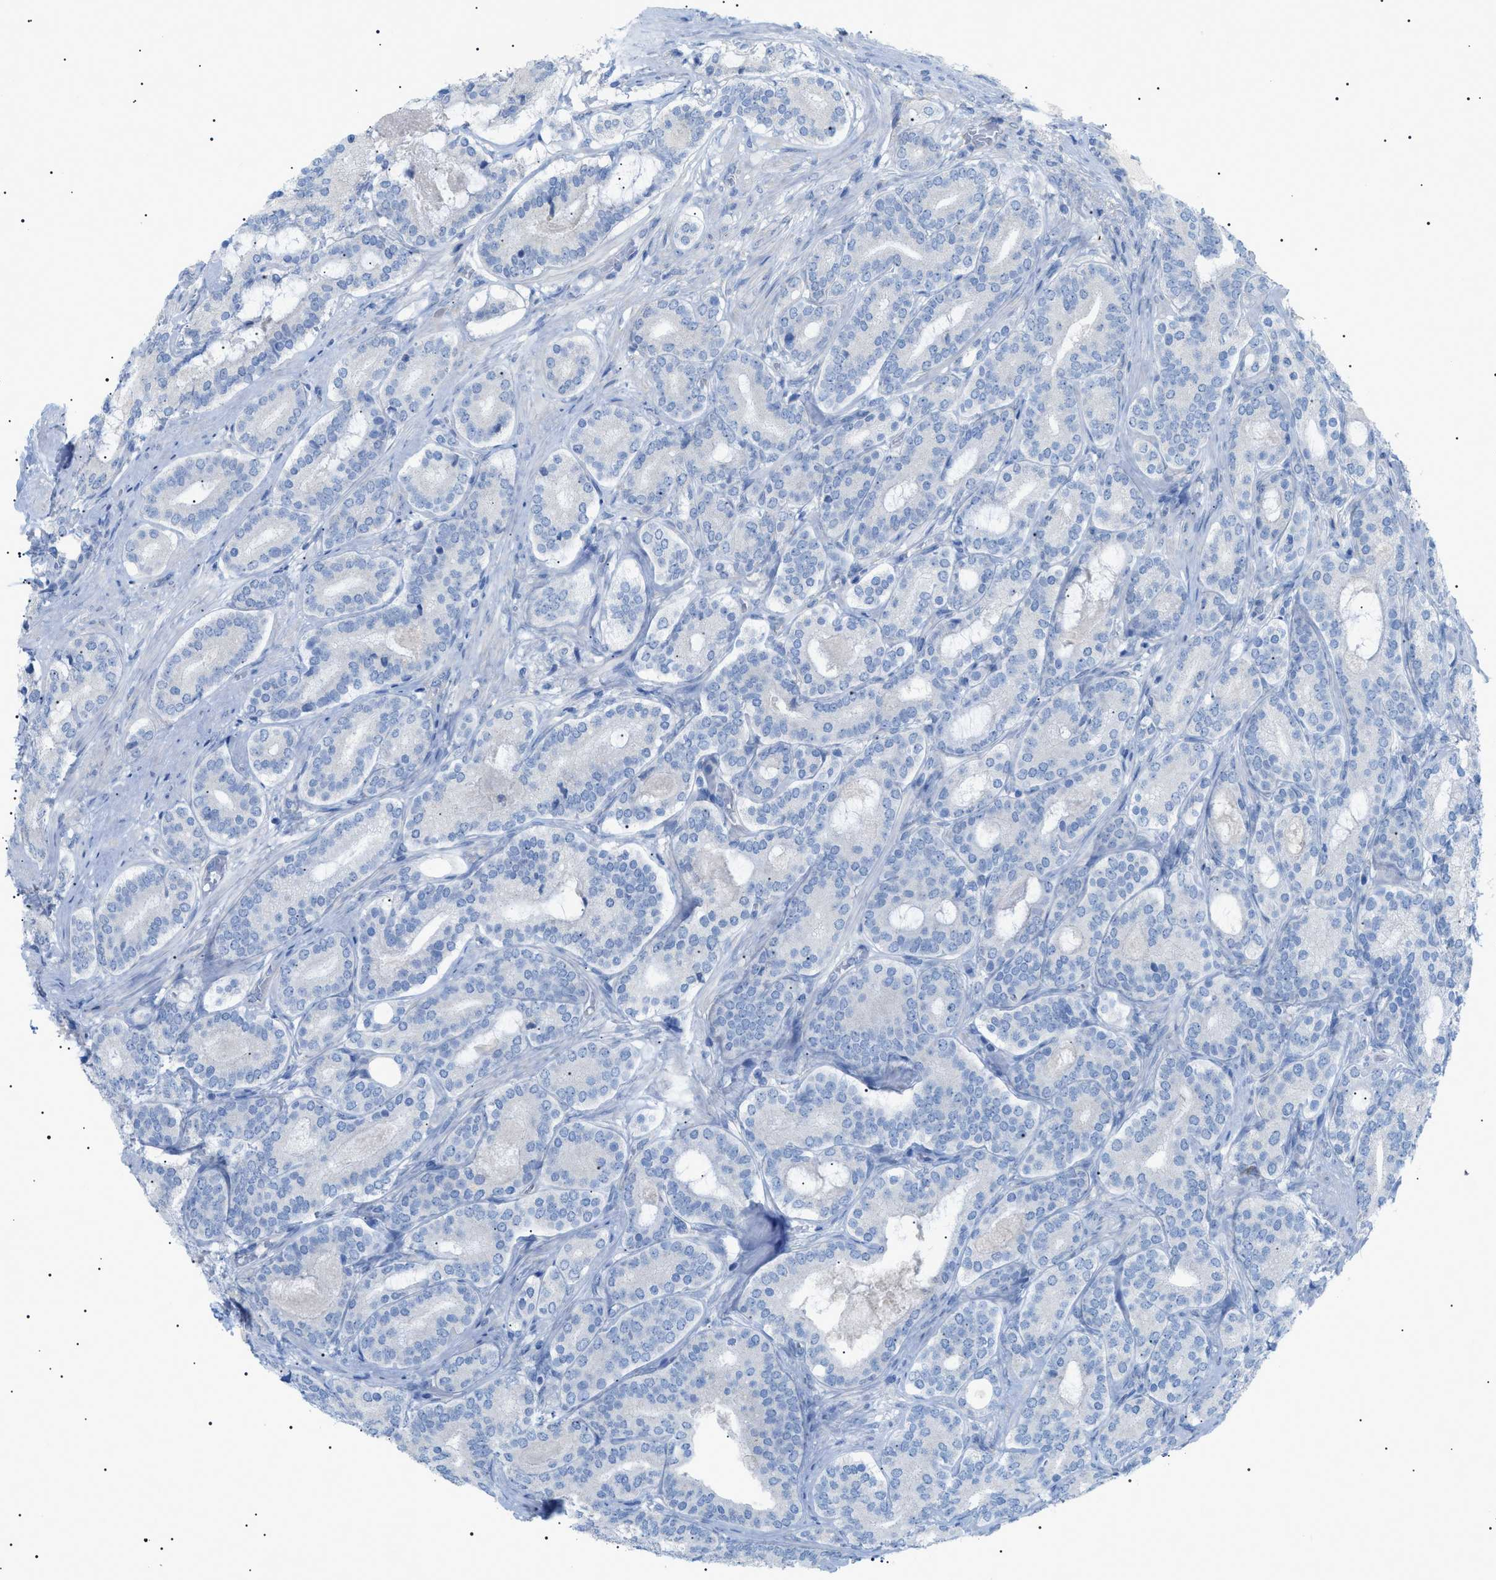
{"staining": {"intensity": "negative", "quantity": "none", "location": "none"}, "tissue": "prostate cancer", "cell_type": "Tumor cells", "image_type": "cancer", "snomed": [{"axis": "morphology", "description": "Adenocarcinoma, High grade"}, {"axis": "topography", "description": "Prostate"}], "caption": "The micrograph reveals no significant staining in tumor cells of prostate cancer (adenocarcinoma (high-grade)).", "gene": "ADAMTS1", "patient": {"sex": "male", "age": 60}}